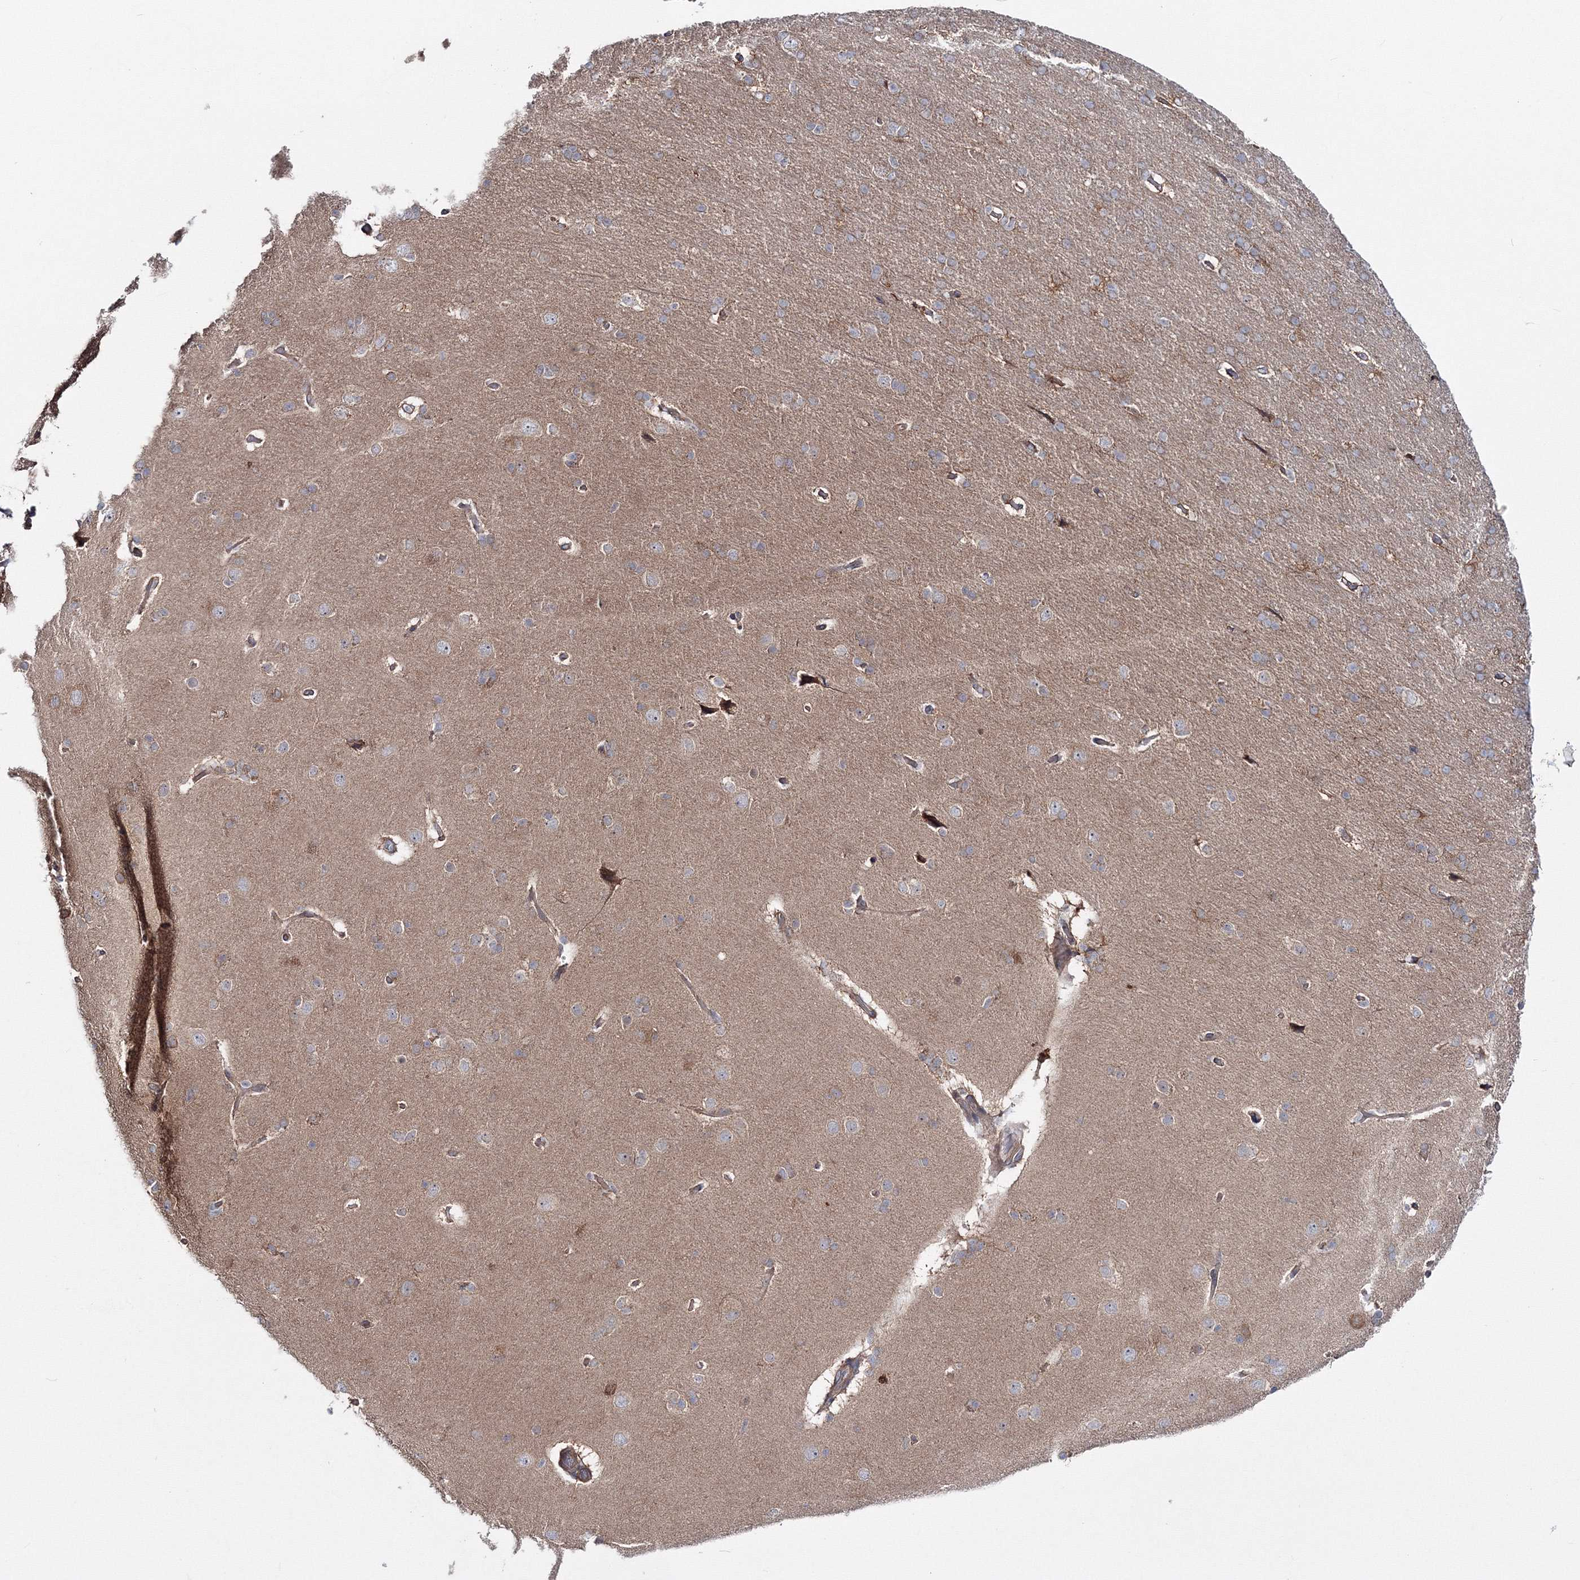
{"staining": {"intensity": "weak", "quantity": "25%-75%", "location": "cytoplasmic/membranous"}, "tissue": "cerebral cortex", "cell_type": "Endothelial cells", "image_type": "normal", "snomed": [{"axis": "morphology", "description": "Normal tissue, NOS"}, {"axis": "topography", "description": "Cerebral cortex"}], "caption": "Immunohistochemical staining of unremarkable human cerebral cortex reveals weak cytoplasmic/membranous protein expression in about 25%-75% of endothelial cells.", "gene": "IPMK", "patient": {"sex": "male", "age": 62}}